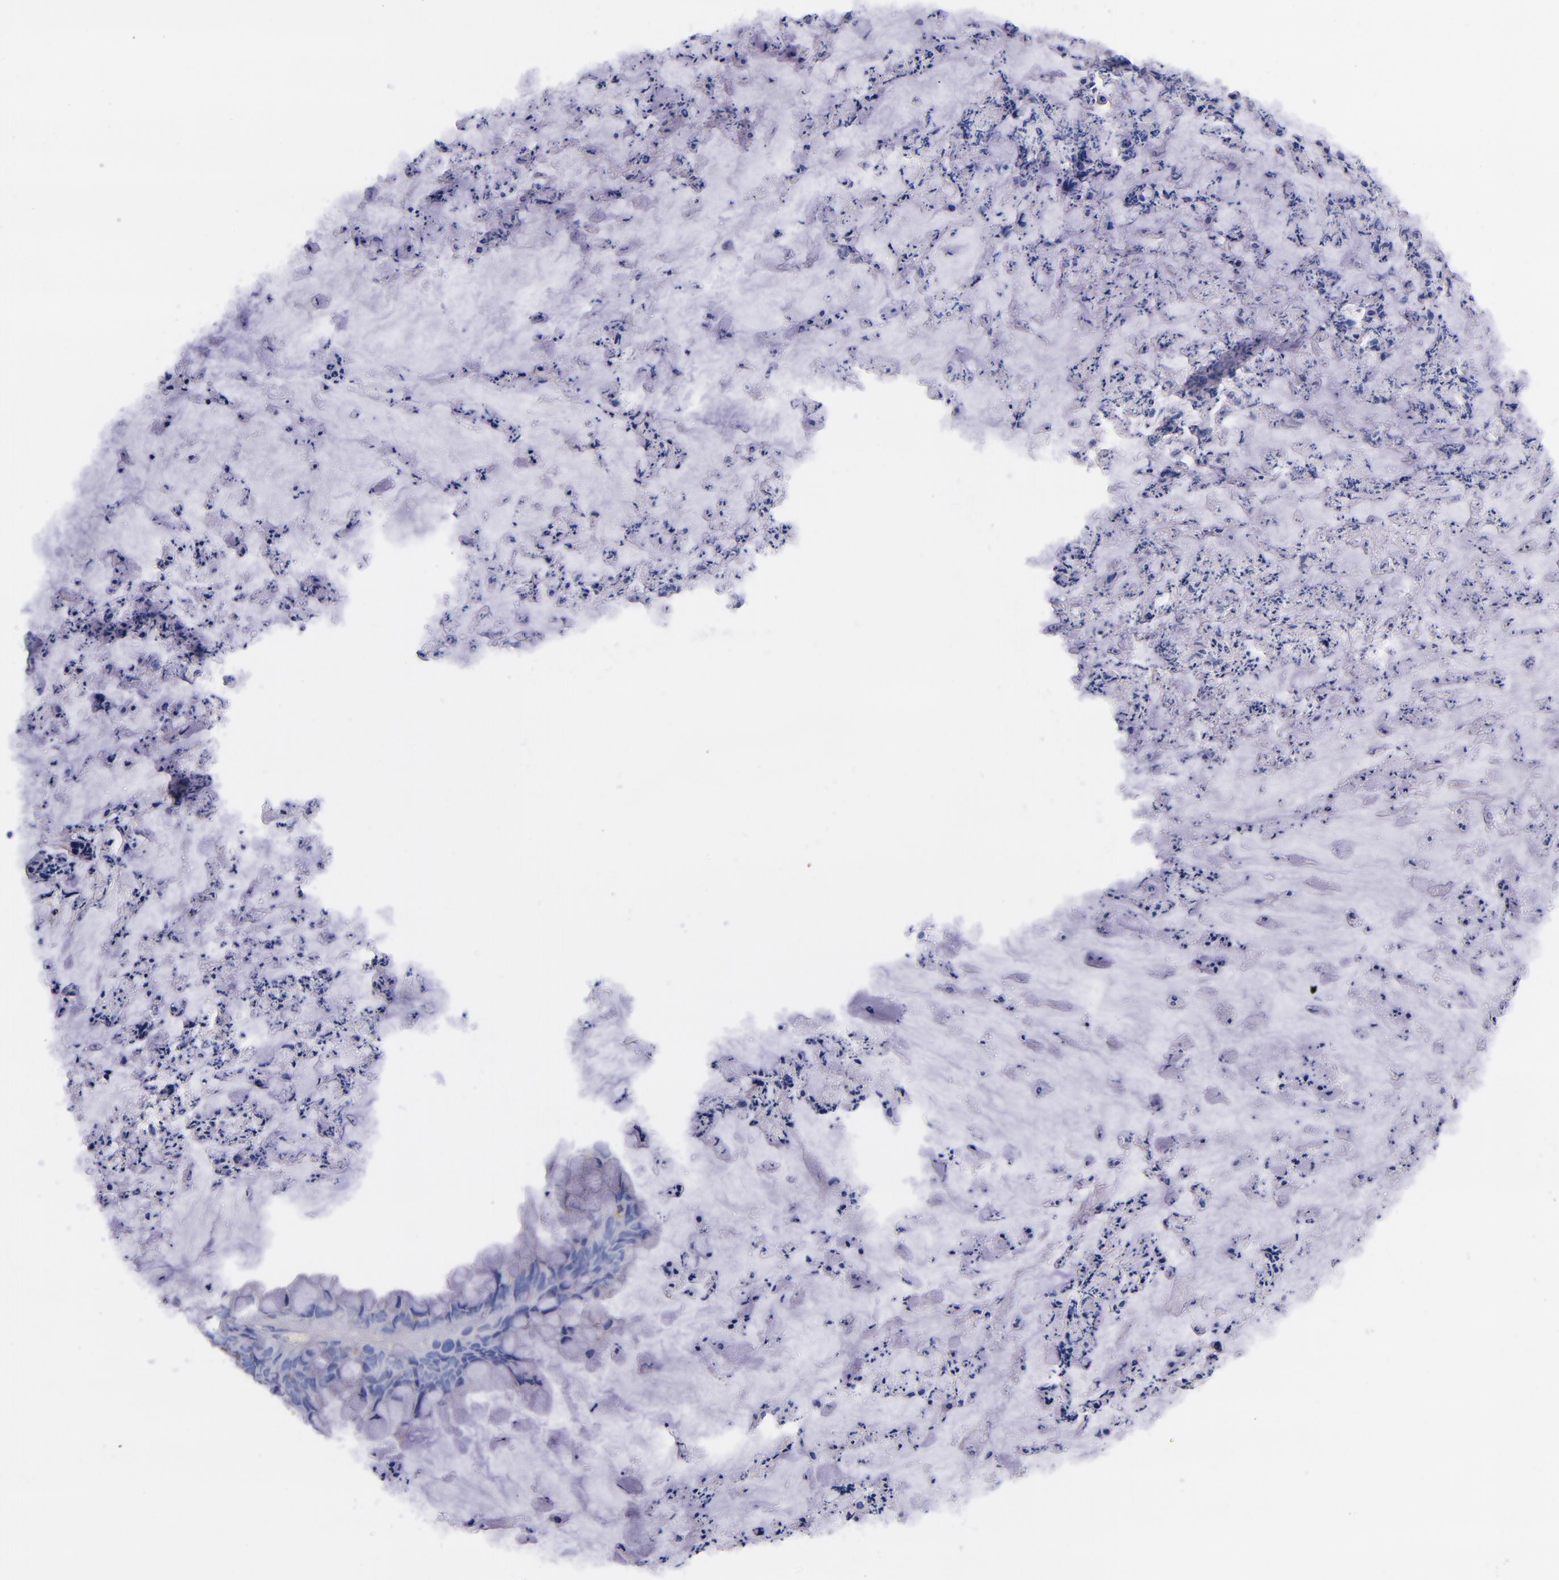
{"staining": {"intensity": "negative", "quantity": "none", "location": "none"}, "tissue": "ovarian cancer", "cell_type": "Tumor cells", "image_type": "cancer", "snomed": [{"axis": "morphology", "description": "Cystadenocarcinoma, mucinous, NOS"}, {"axis": "topography", "description": "Ovary"}], "caption": "Mucinous cystadenocarcinoma (ovarian) was stained to show a protein in brown. There is no significant positivity in tumor cells. The staining was performed using DAB to visualize the protein expression in brown, while the nuclei were stained in blue with hematoxylin (Magnification: 20x).", "gene": "IVL", "patient": {"sex": "female", "age": 36}}